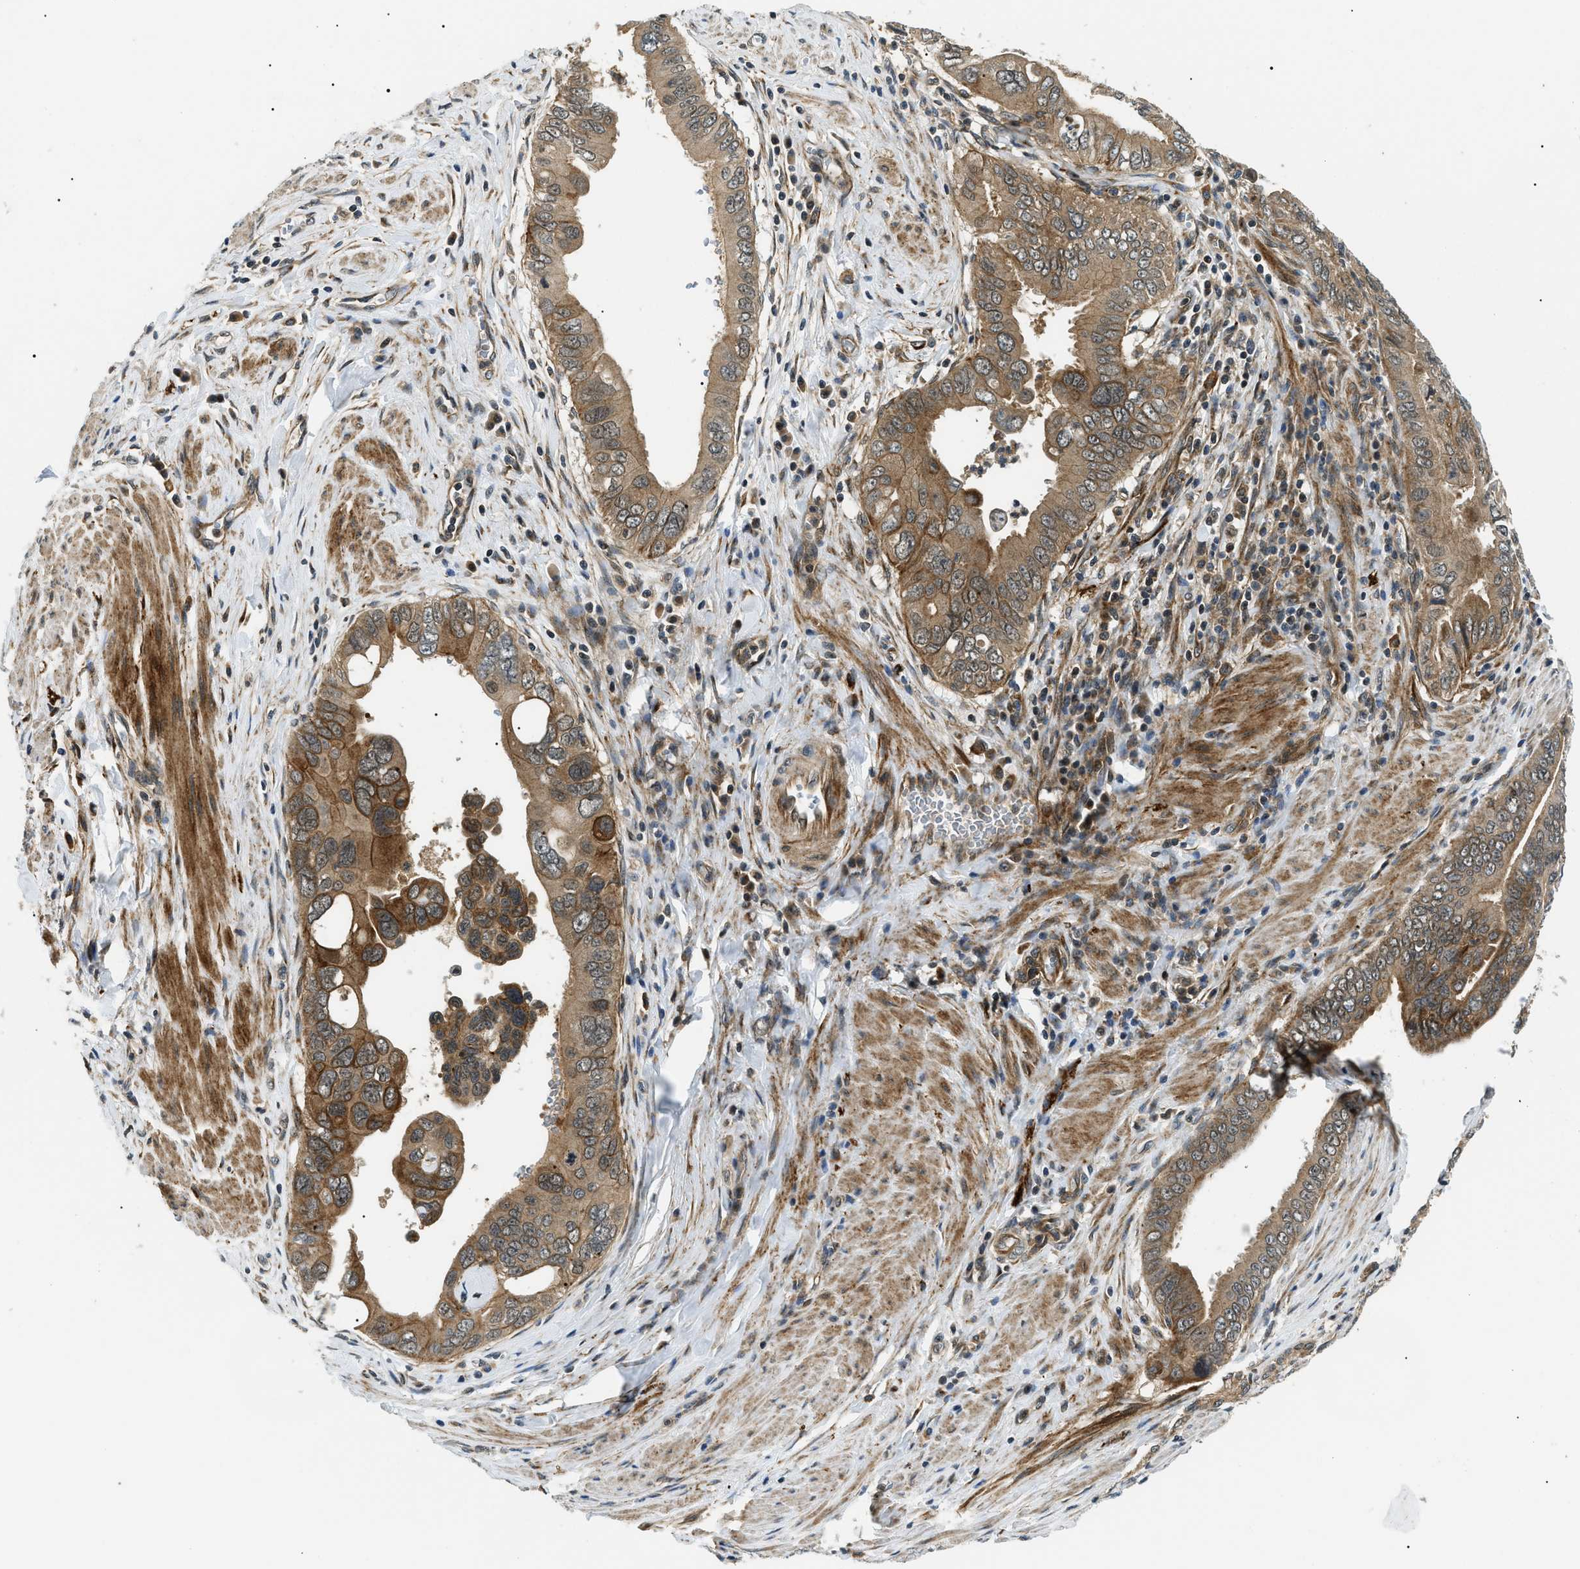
{"staining": {"intensity": "moderate", "quantity": ">75%", "location": "cytoplasmic/membranous"}, "tissue": "pancreatic cancer", "cell_type": "Tumor cells", "image_type": "cancer", "snomed": [{"axis": "morphology", "description": "Normal tissue, NOS"}, {"axis": "topography", "description": "Lymph node"}], "caption": "The immunohistochemical stain labels moderate cytoplasmic/membranous expression in tumor cells of pancreatic cancer tissue.", "gene": "ATP6AP1", "patient": {"sex": "male", "age": 50}}